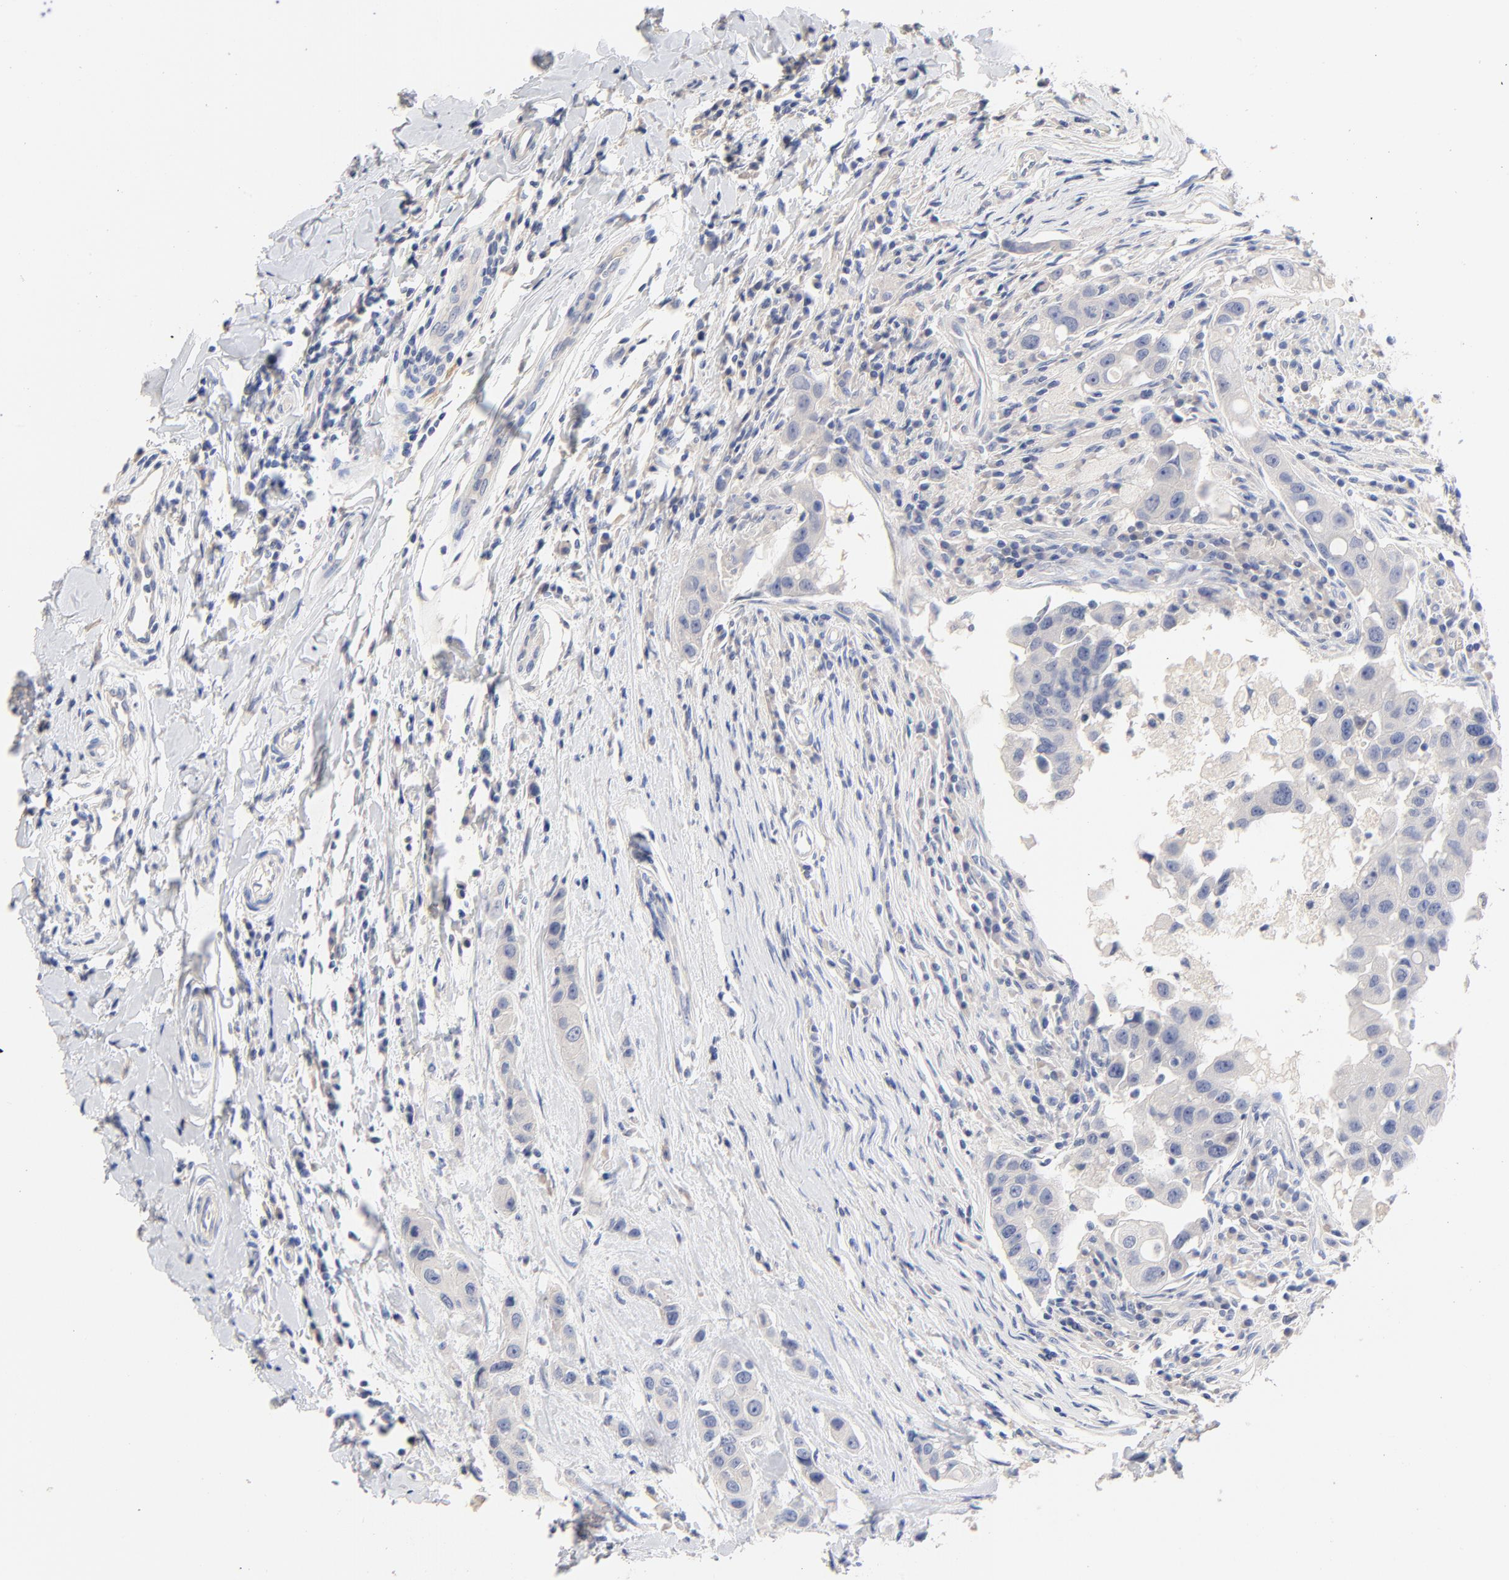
{"staining": {"intensity": "negative", "quantity": "none", "location": "none"}, "tissue": "breast cancer", "cell_type": "Tumor cells", "image_type": "cancer", "snomed": [{"axis": "morphology", "description": "Duct carcinoma"}, {"axis": "topography", "description": "Breast"}], "caption": "This is a micrograph of immunohistochemistry (IHC) staining of invasive ductal carcinoma (breast), which shows no positivity in tumor cells.", "gene": "CPS1", "patient": {"sex": "female", "age": 27}}